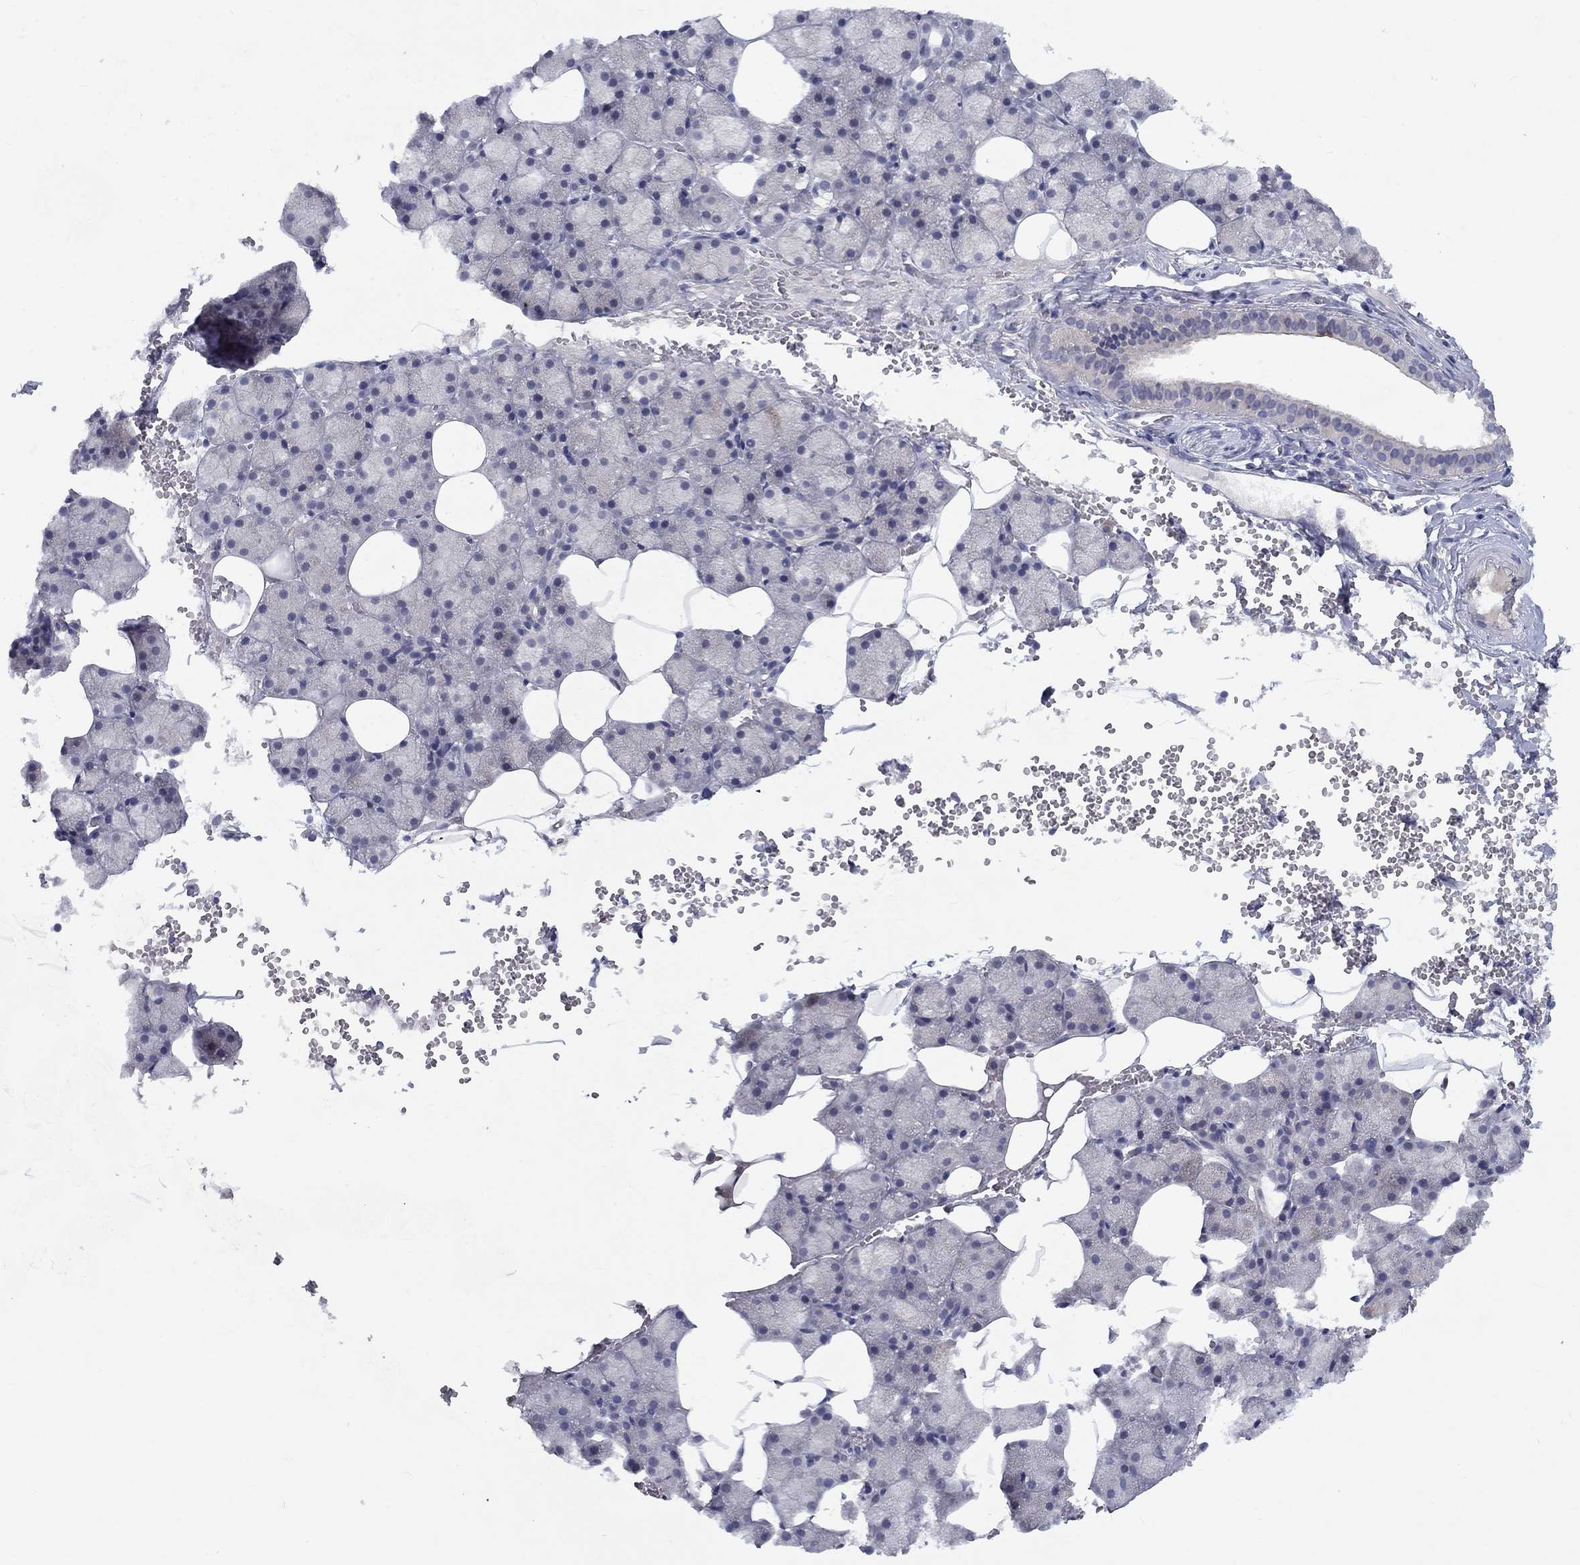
{"staining": {"intensity": "negative", "quantity": "none", "location": "none"}, "tissue": "salivary gland", "cell_type": "Glandular cells", "image_type": "normal", "snomed": [{"axis": "morphology", "description": "Normal tissue, NOS"}, {"axis": "topography", "description": "Salivary gland"}], "caption": "DAB (3,3'-diaminobenzidine) immunohistochemical staining of benign human salivary gland reveals no significant expression in glandular cells. (Stains: DAB (3,3'-diaminobenzidine) immunohistochemistry with hematoxylin counter stain, Microscopy: brightfield microscopy at high magnification).", "gene": "CACNA1A", "patient": {"sex": "male", "age": 38}}